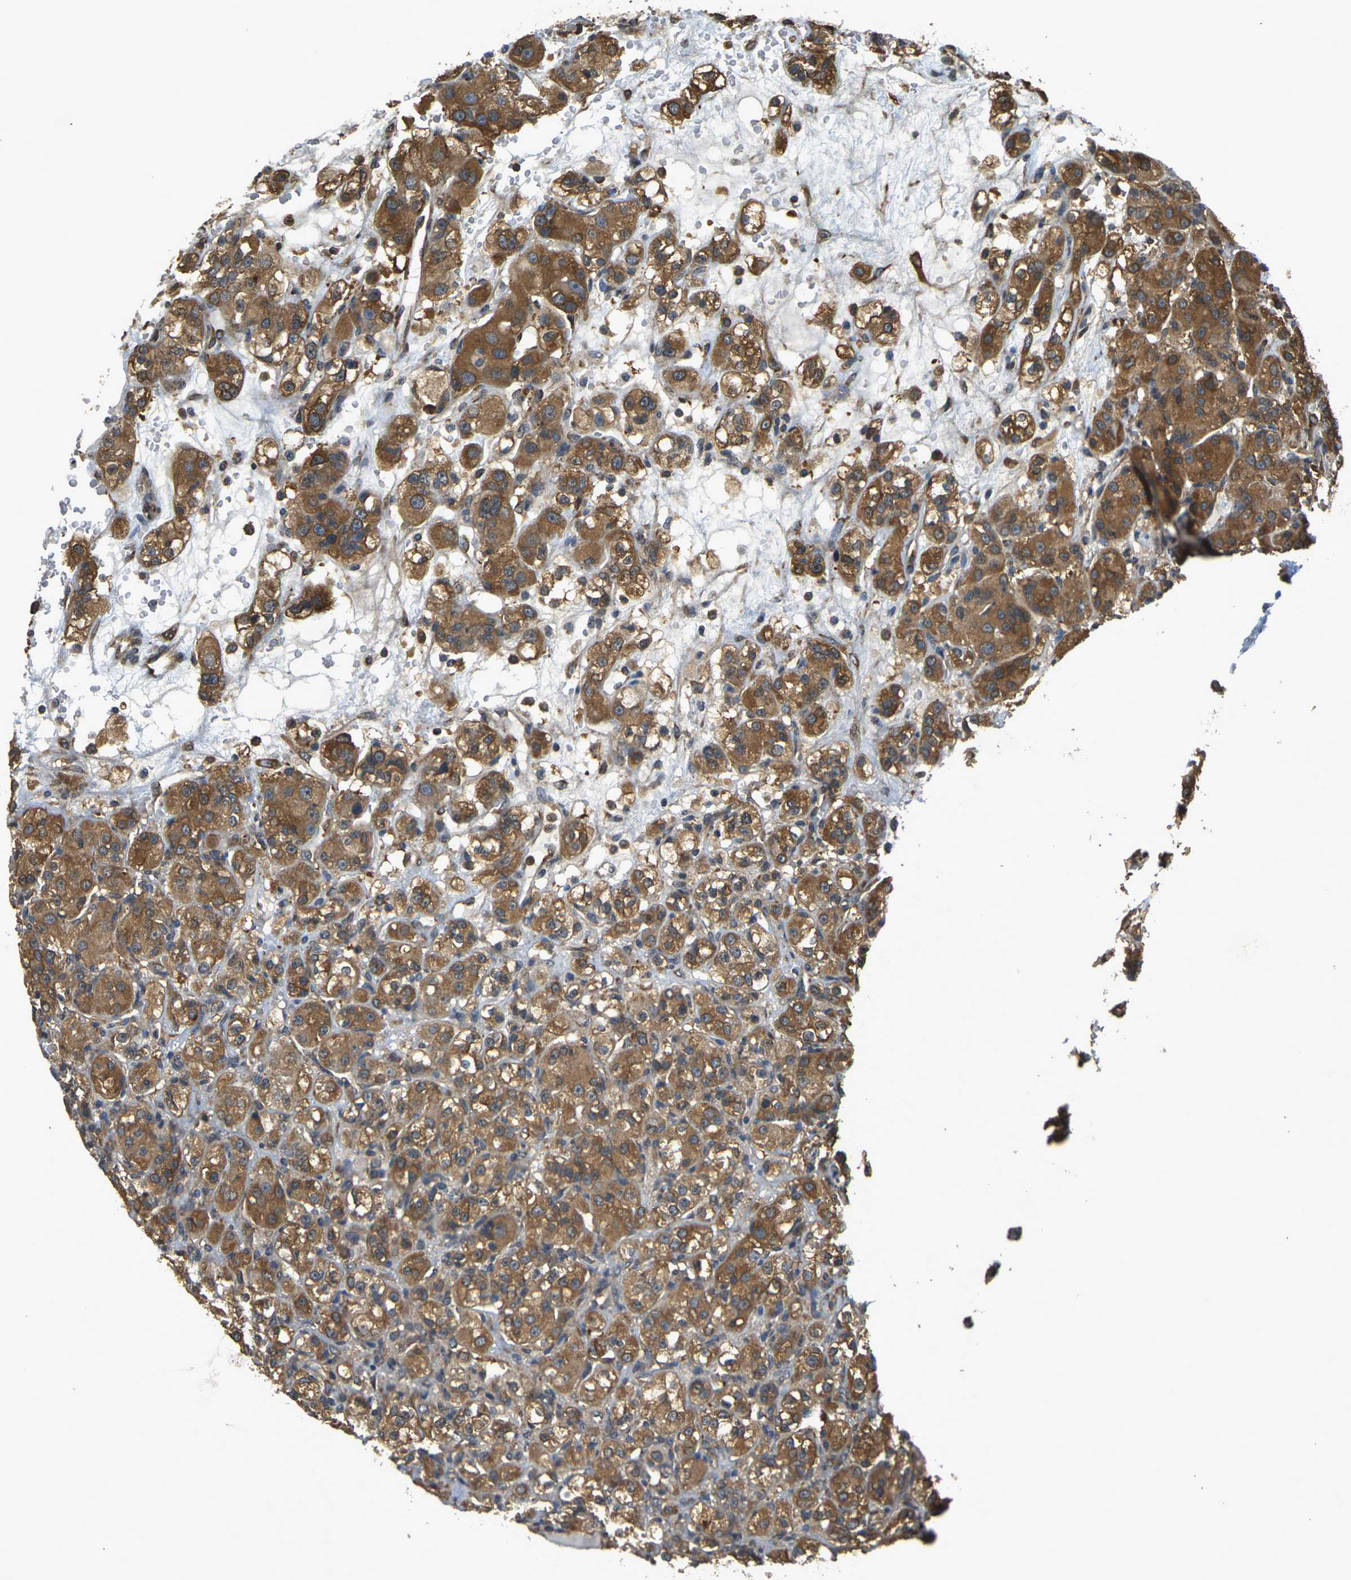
{"staining": {"intensity": "strong", "quantity": ">75%", "location": "cytoplasmic/membranous"}, "tissue": "renal cancer", "cell_type": "Tumor cells", "image_type": "cancer", "snomed": [{"axis": "morphology", "description": "Normal tissue, NOS"}, {"axis": "morphology", "description": "Adenocarcinoma, NOS"}, {"axis": "topography", "description": "Kidney"}], "caption": "An image of renal adenocarcinoma stained for a protein demonstrates strong cytoplasmic/membranous brown staining in tumor cells.", "gene": "CAST", "patient": {"sex": "male", "age": 61}}